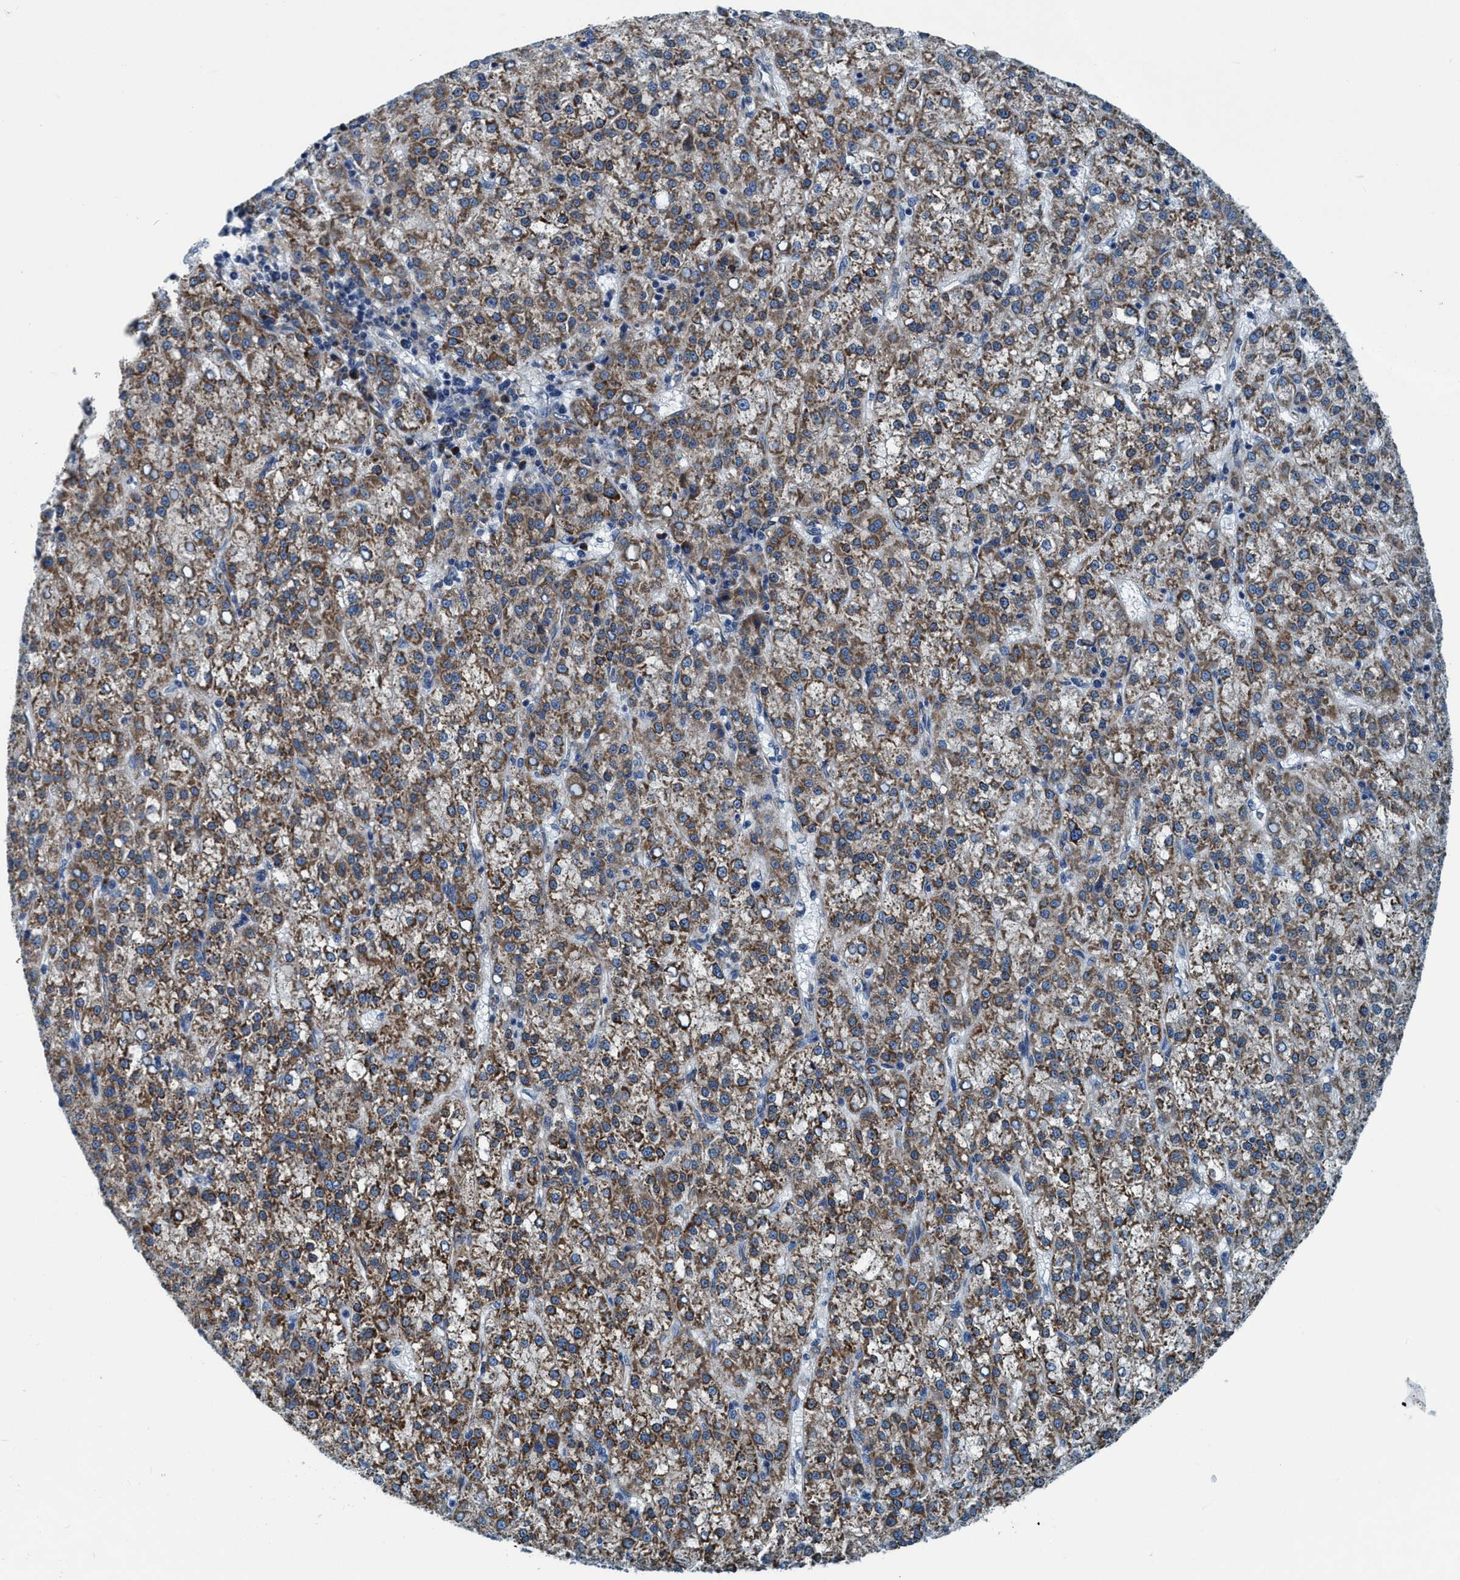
{"staining": {"intensity": "moderate", "quantity": ">75%", "location": "cytoplasmic/membranous"}, "tissue": "liver cancer", "cell_type": "Tumor cells", "image_type": "cancer", "snomed": [{"axis": "morphology", "description": "Carcinoma, Hepatocellular, NOS"}, {"axis": "topography", "description": "Liver"}], "caption": "Liver hepatocellular carcinoma stained with immunohistochemistry (IHC) exhibits moderate cytoplasmic/membranous positivity in approximately >75% of tumor cells.", "gene": "ARMC9", "patient": {"sex": "female", "age": 58}}